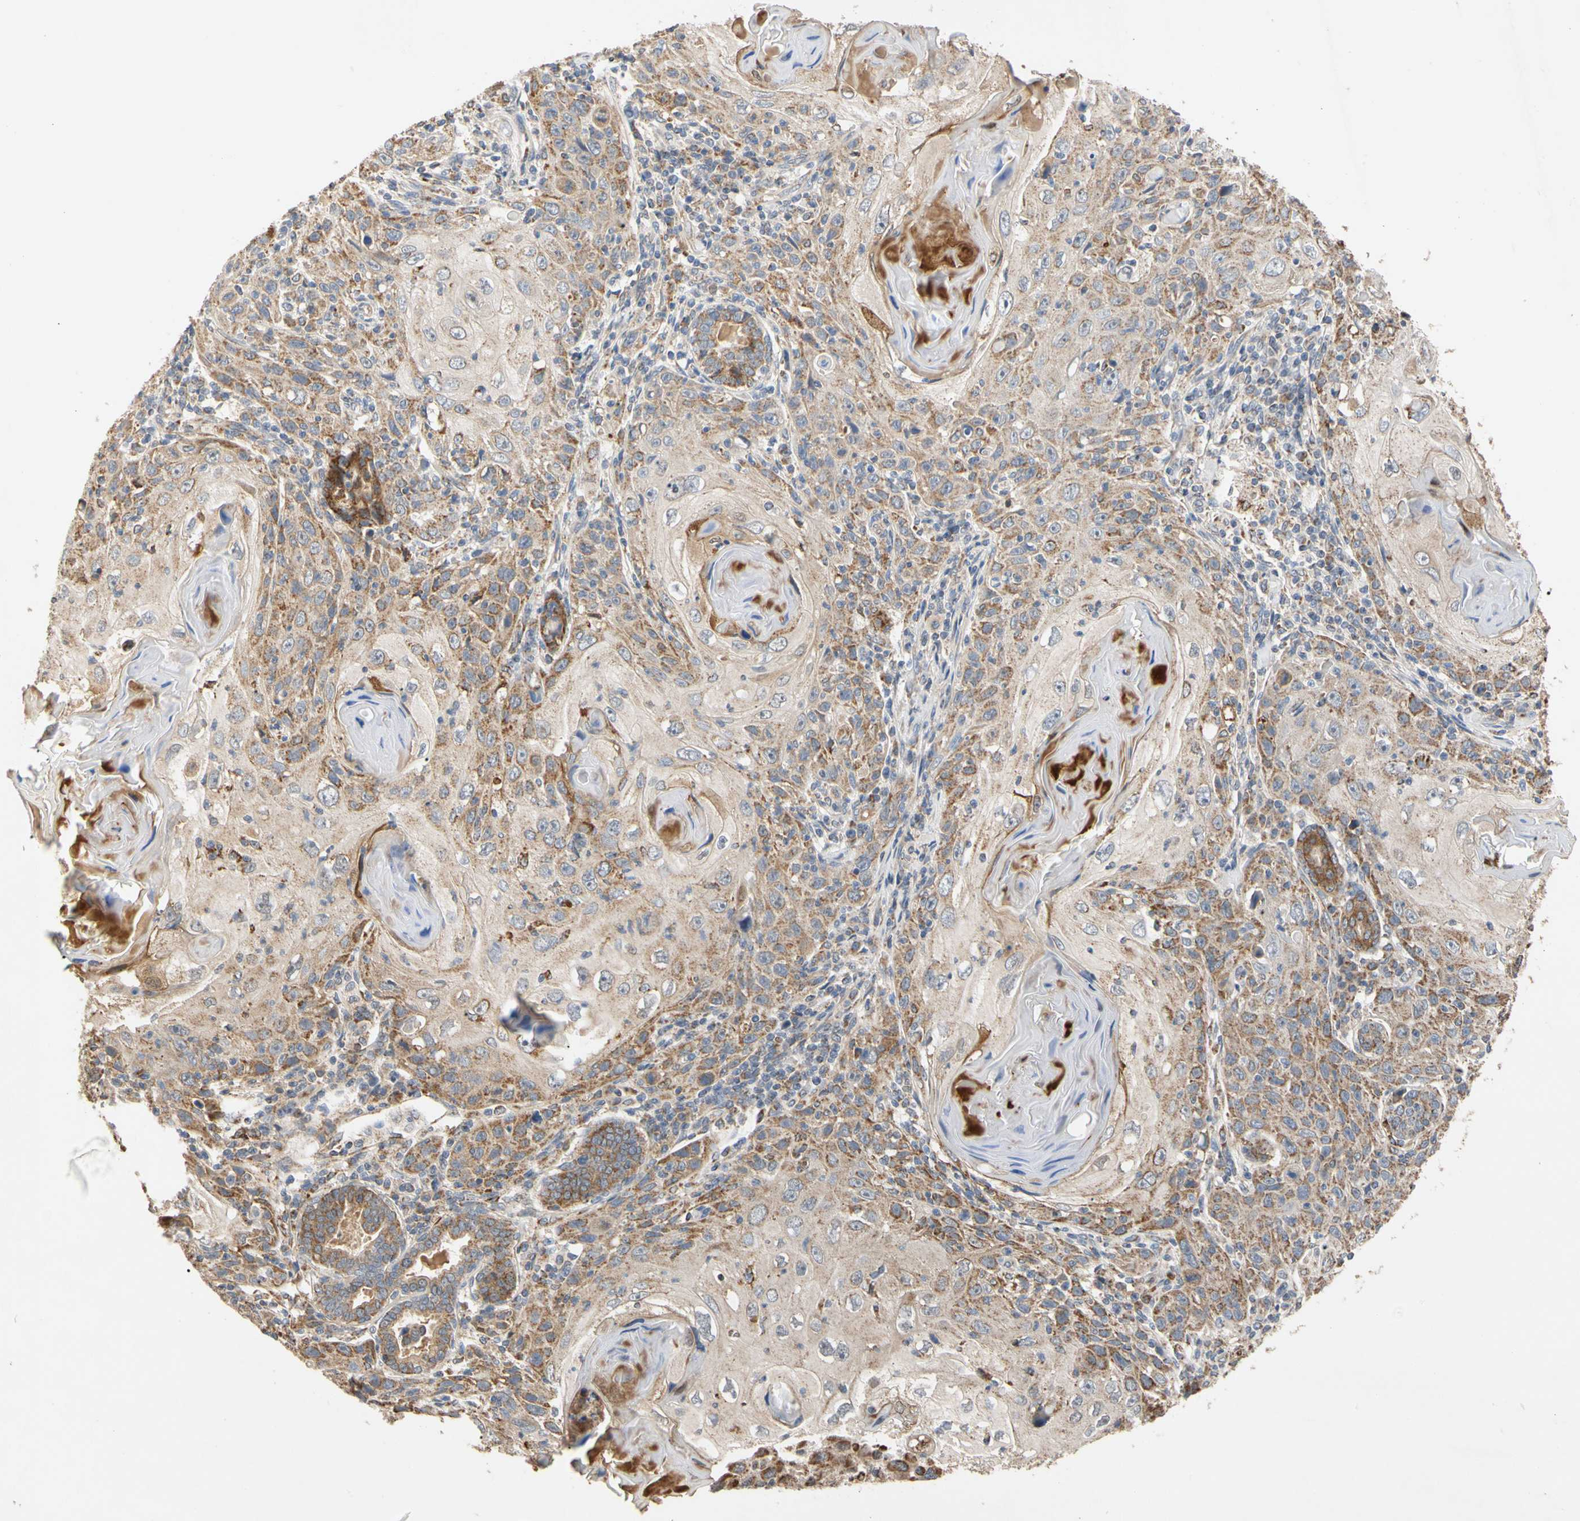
{"staining": {"intensity": "moderate", "quantity": ">75%", "location": "cytoplasmic/membranous"}, "tissue": "skin cancer", "cell_type": "Tumor cells", "image_type": "cancer", "snomed": [{"axis": "morphology", "description": "Squamous cell carcinoma, NOS"}, {"axis": "topography", "description": "Skin"}], "caption": "The photomicrograph shows staining of squamous cell carcinoma (skin), revealing moderate cytoplasmic/membranous protein staining (brown color) within tumor cells.", "gene": "GPD2", "patient": {"sex": "female", "age": 88}}